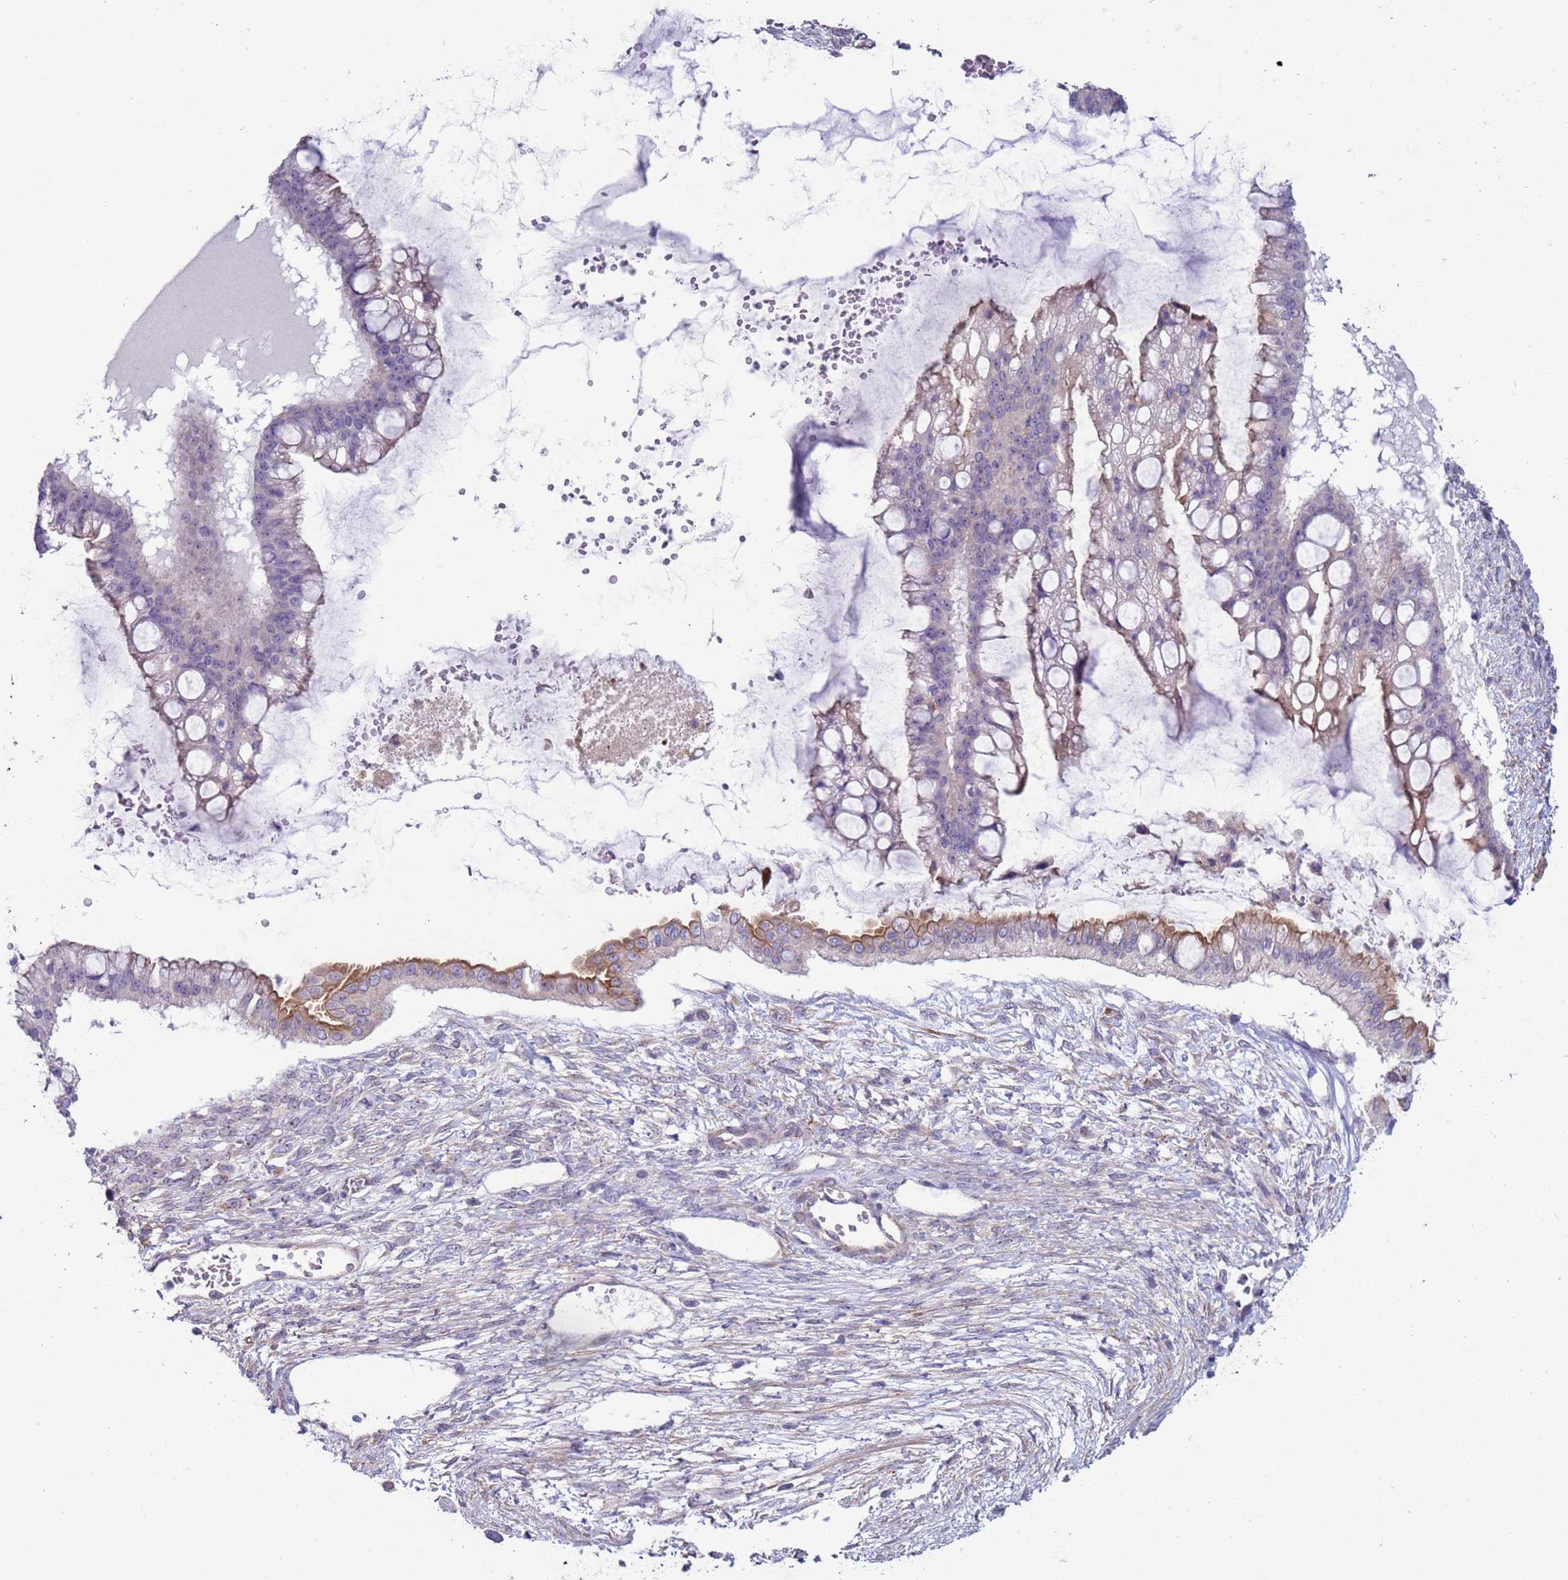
{"staining": {"intensity": "negative", "quantity": "none", "location": "none"}, "tissue": "ovarian cancer", "cell_type": "Tumor cells", "image_type": "cancer", "snomed": [{"axis": "morphology", "description": "Cystadenocarcinoma, mucinous, NOS"}, {"axis": "topography", "description": "Ovary"}], "caption": "A histopathology image of mucinous cystadenocarcinoma (ovarian) stained for a protein reveals no brown staining in tumor cells. (Brightfield microscopy of DAB (3,3'-diaminobenzidine) immunohistochemistry (IHC) at high magnification).", "gene": "HEATR1", "patient": {"sex": "female", "age": 73}}